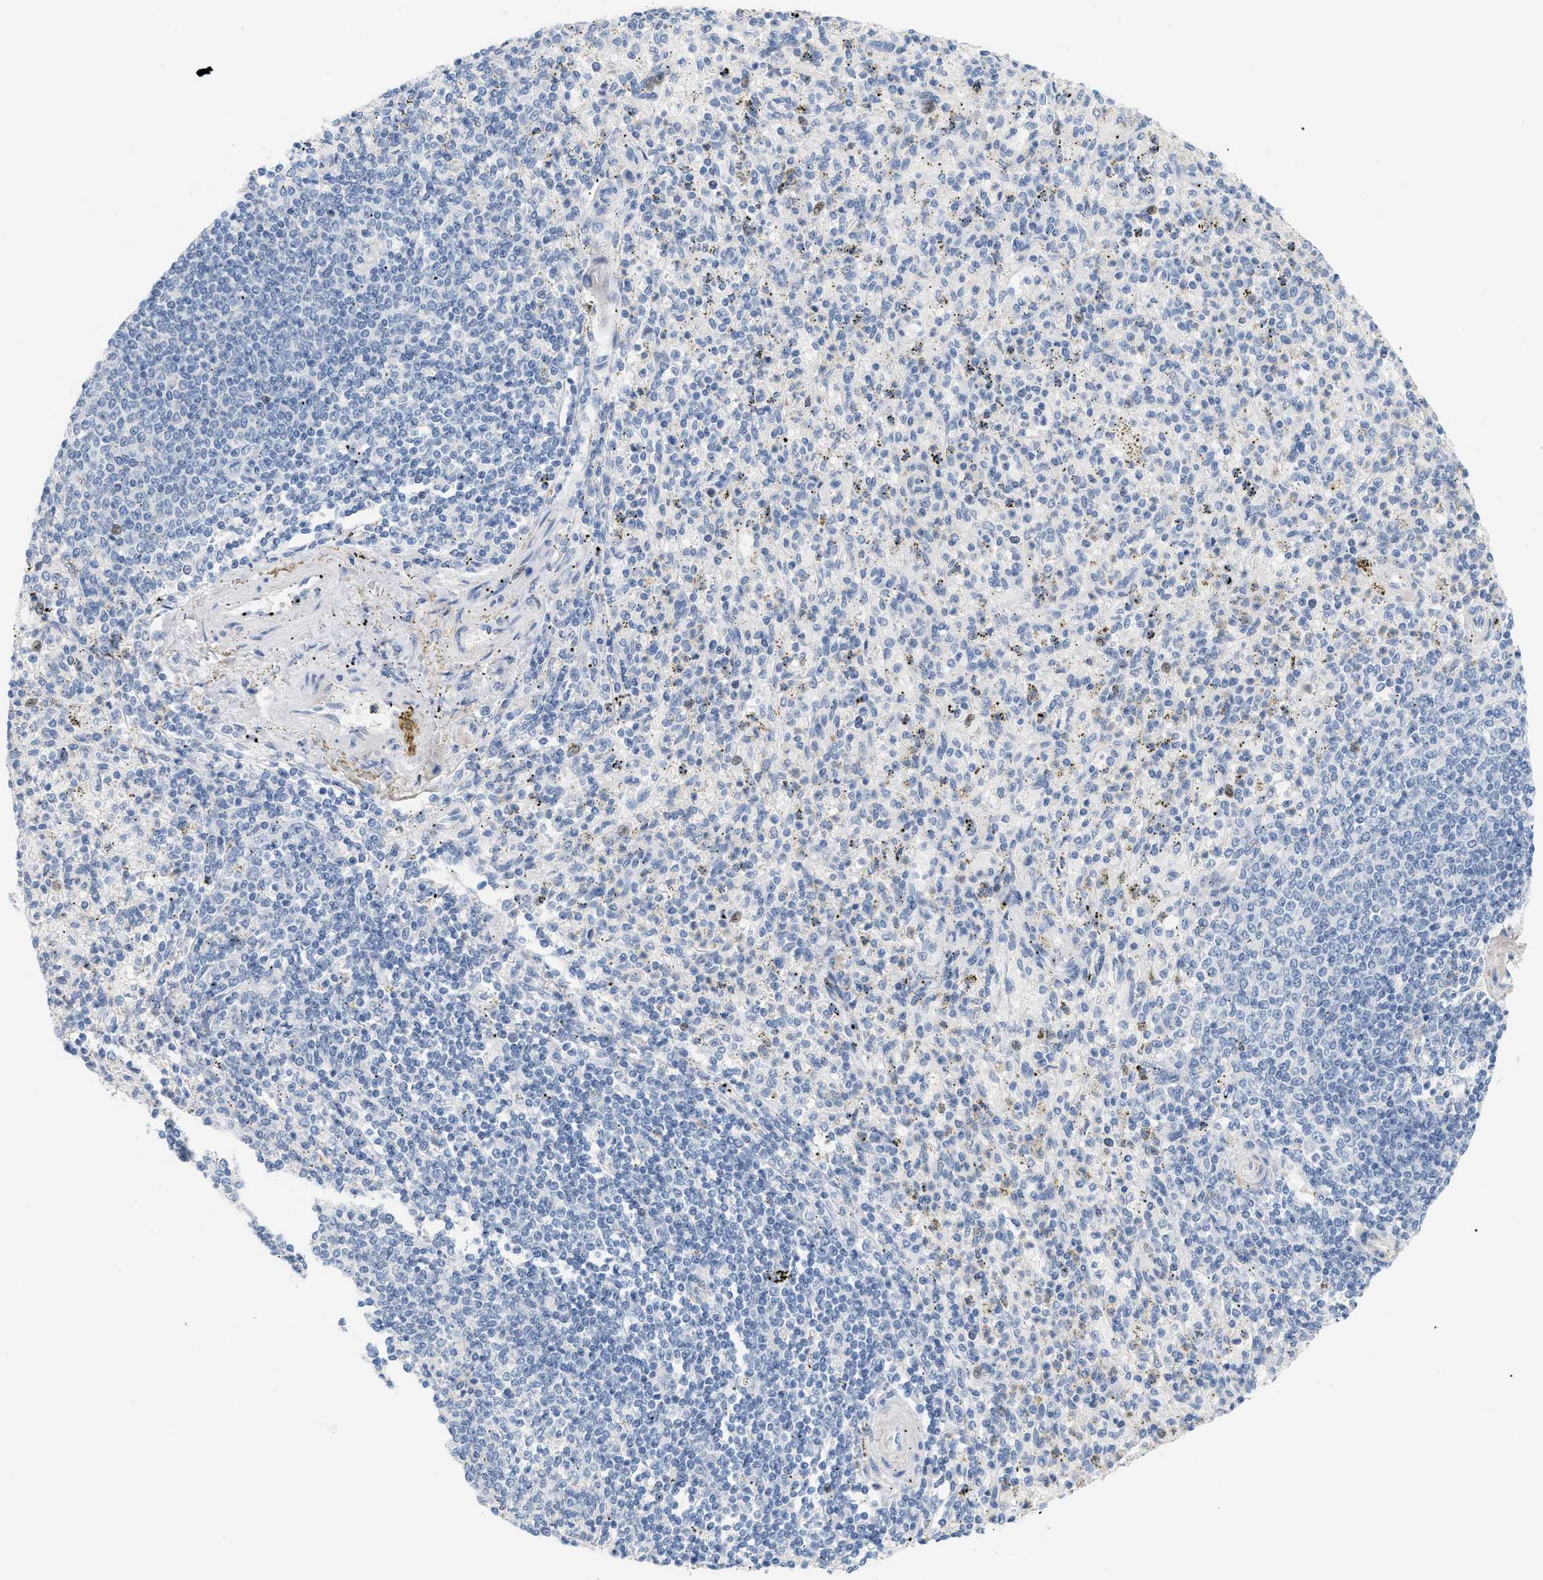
{"staining": {"intensity": "negative", "quantity": "none", "location": "none"}, "tissue": "spleen", "cell_type": "Cells in red pulp", "image_type": "normal", "snomed": [{"axis": "morphology", "description": "Normal tissue, NOS"}, {"axis": "topography", "description": "Spleen"}], "caption": "DAB (3,3'-diaminobenzidine) immunohistochemical staining of normal human spleen reveals no significant expression in cells in red pulp.", "gene": "CFH", "patient": {"sex": "male", "age": 72}}